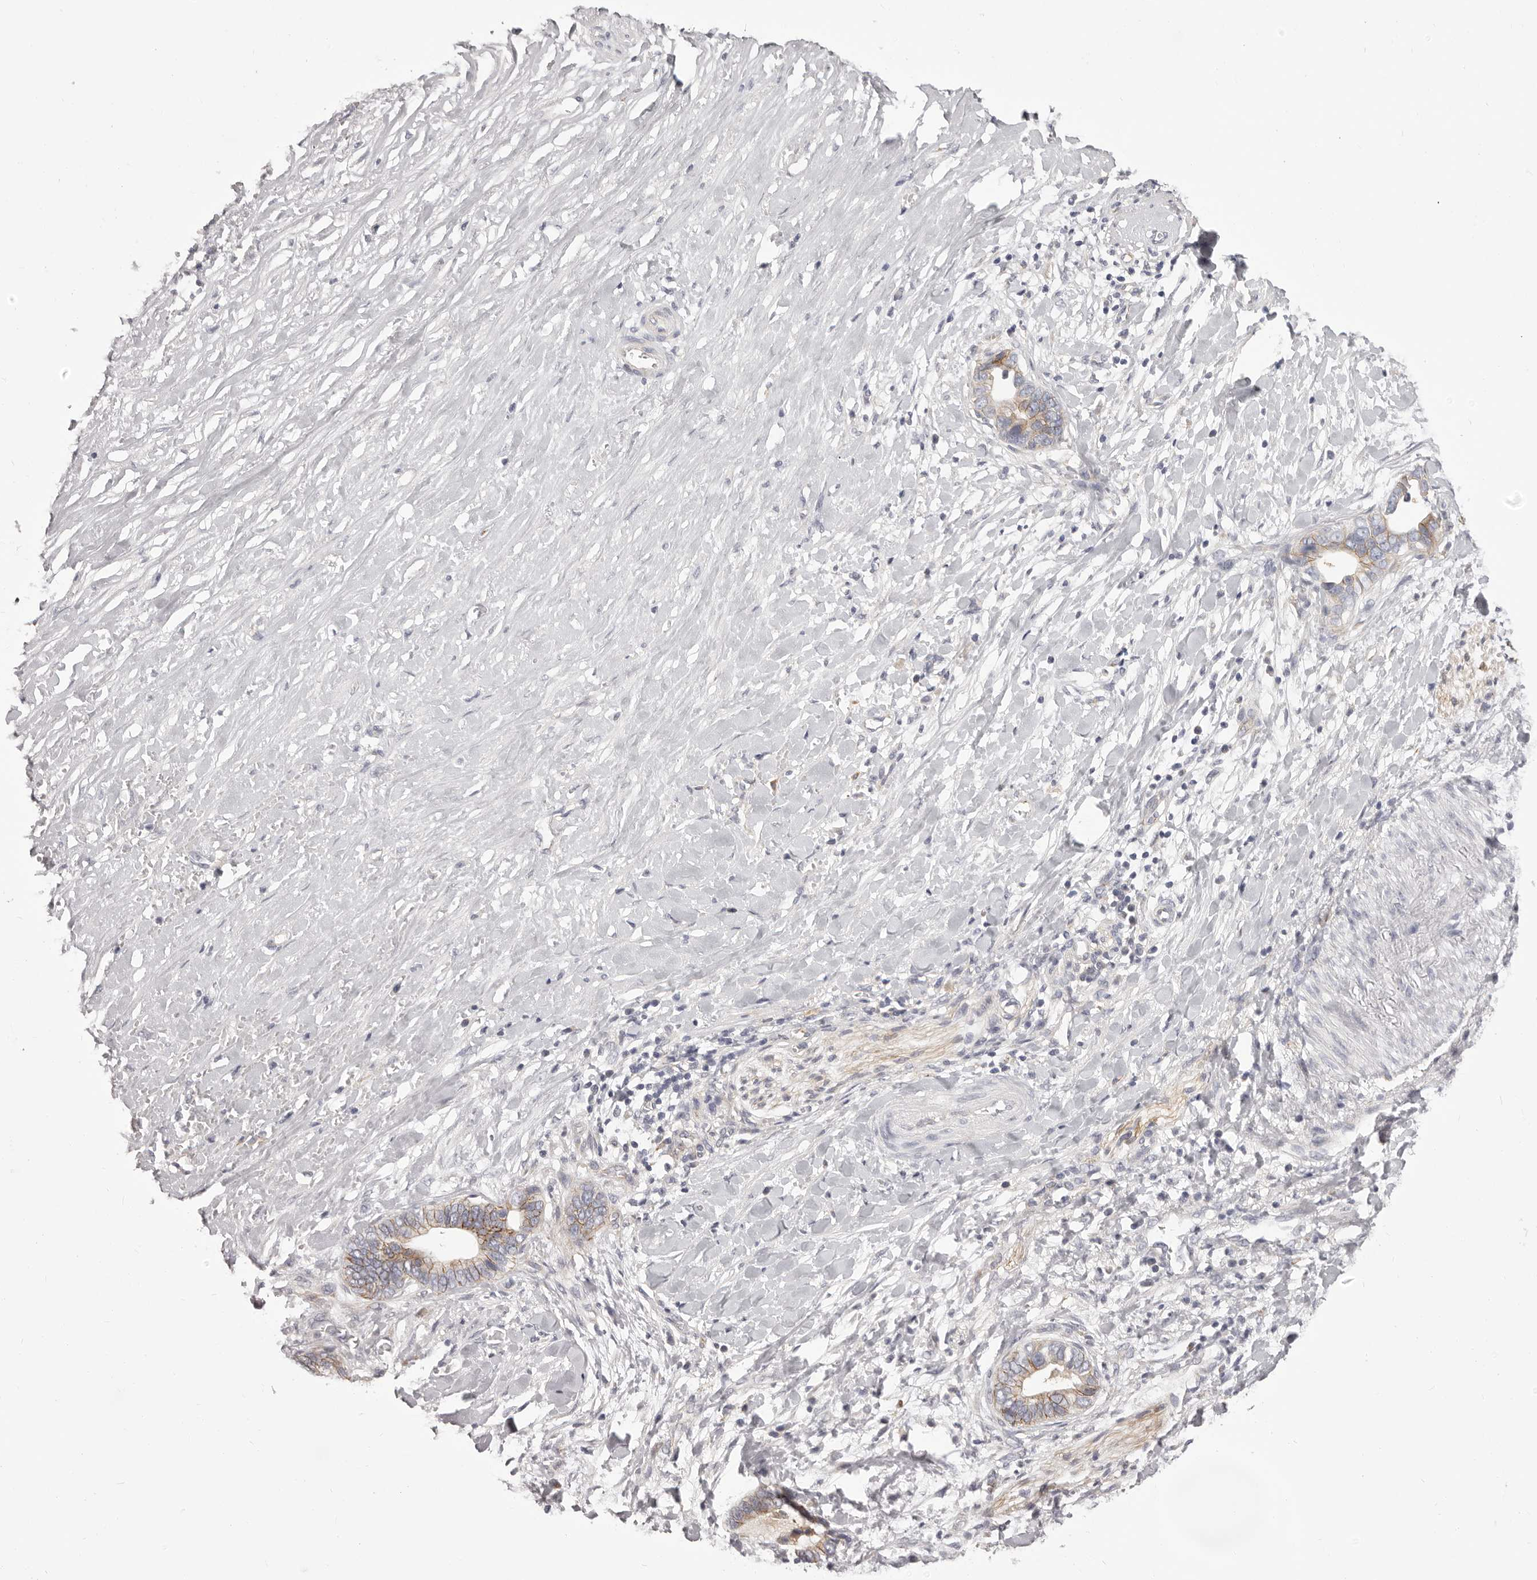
{"staining": {"intensity": "moderate", "quantity": "25%-75%", "location": "cytoplasmic/membranous"}, "tissue": "liver cancer", "cell_type": "Tumor cells", "image_type": "cancer", "snomed": [{"axis": "morphology", "description": "Cholangiocarcinoma"}, {"axis": "topography", "description": "Liver"}], "caption": "Tumor cells exhibit moderate cytoplasmic/membranous staining in approximately 25%-75% of cells in liver cancer (cholangiocarcinoma). The staining was performed using DAB (3,3'-diaminobenzidine) to visualize the protein expression in brown, while the nuclei were stained in blue with hematoxylin (Magnification: 20x).", "gene": "OTUD3", "patient": {"sex": "female", "age": 79}}